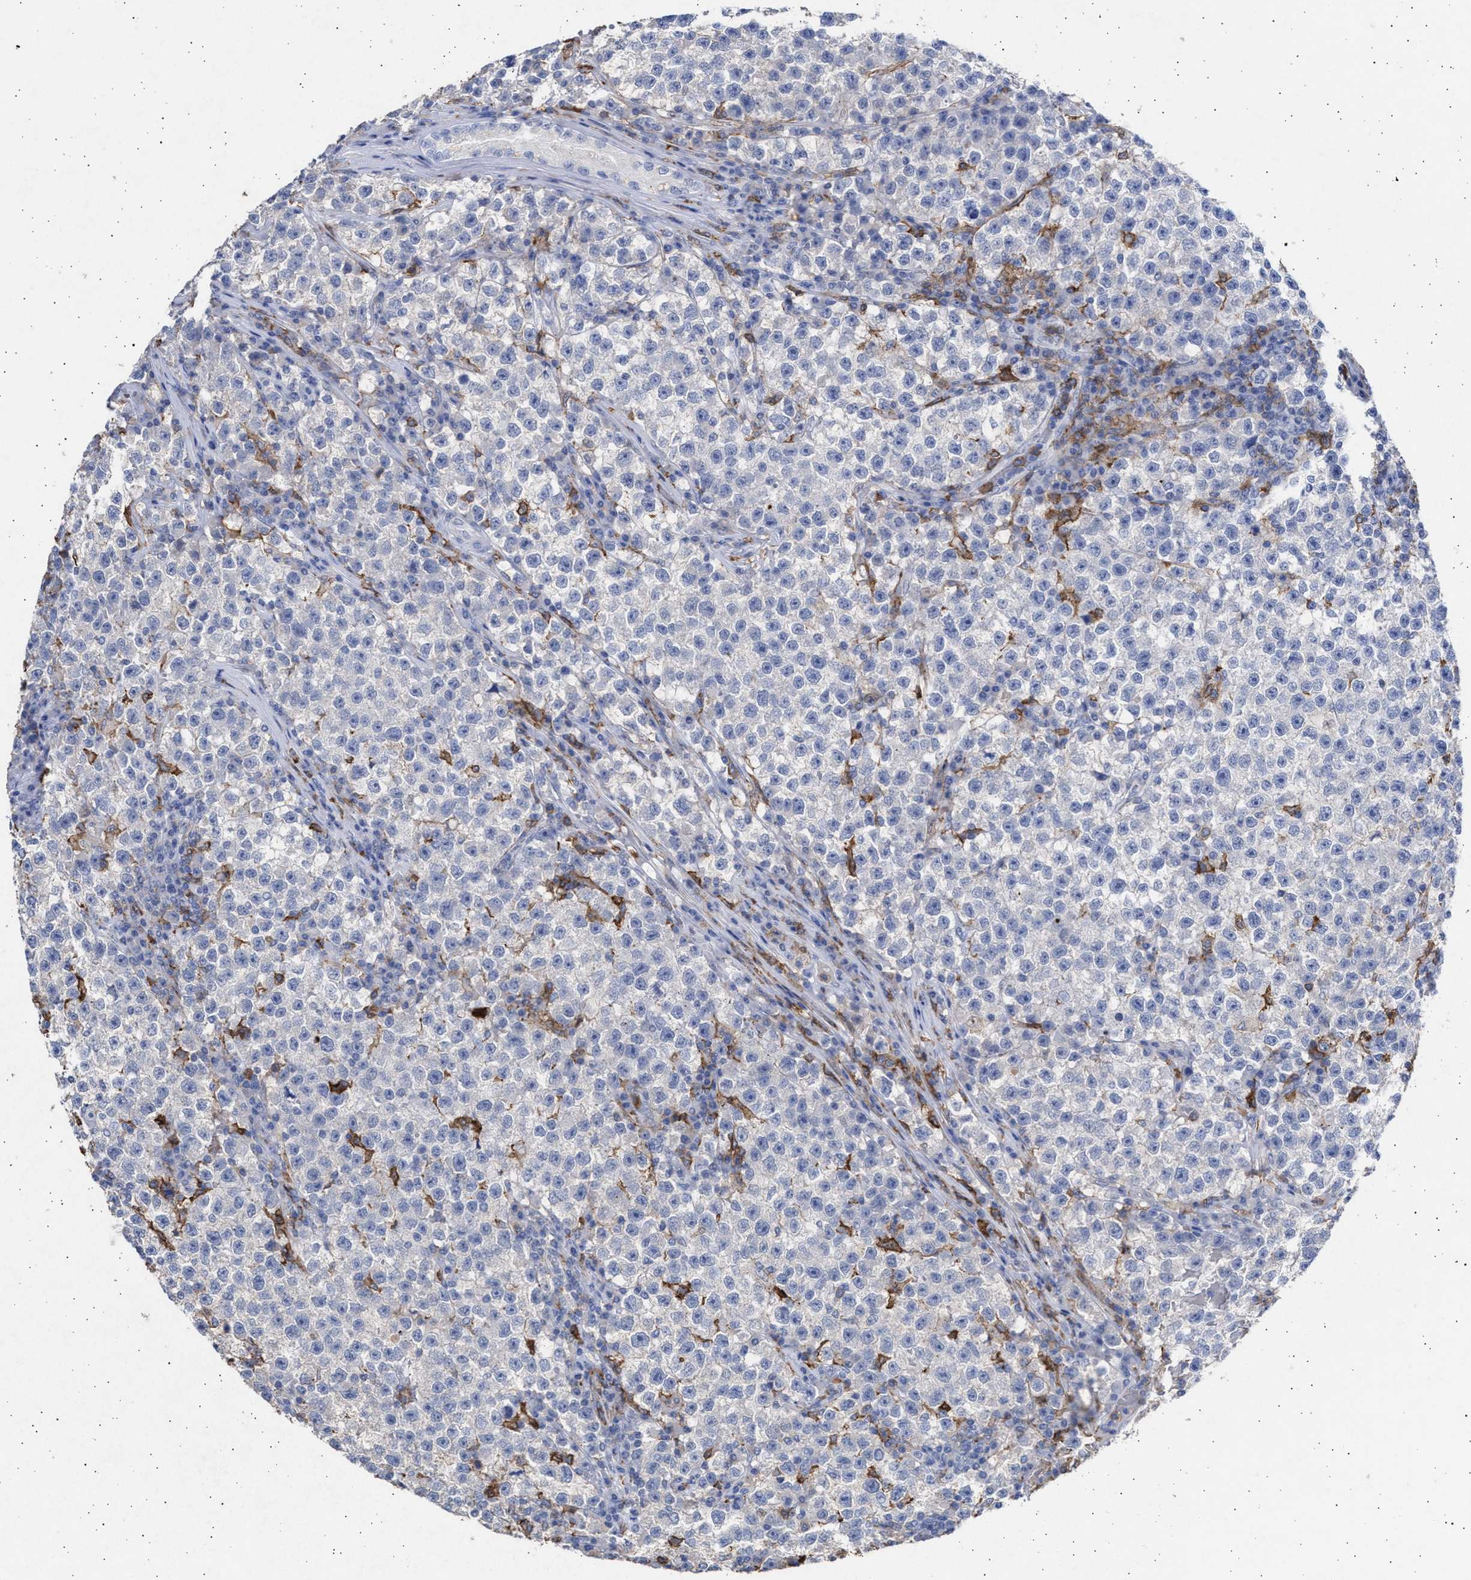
{"staining": {"intensity": "negative", "quantity": "none", "location": "none"}, "tissue": "testis cancer", "cell_type": "Tumor cells", "image_type": "cancer", "snomed": [{"axis": "morphology", "description": "Seminoma, NOS"}, {"axis": "topography", "description": "Testis"}], "caption": "Immunohistochemistry photomicrograph of human testis seminoma stained for a protein (brown), which reveals no staining in tumor cells.", "gene": "FCER1A", "patient": {"sex": "male", "age": 22}}